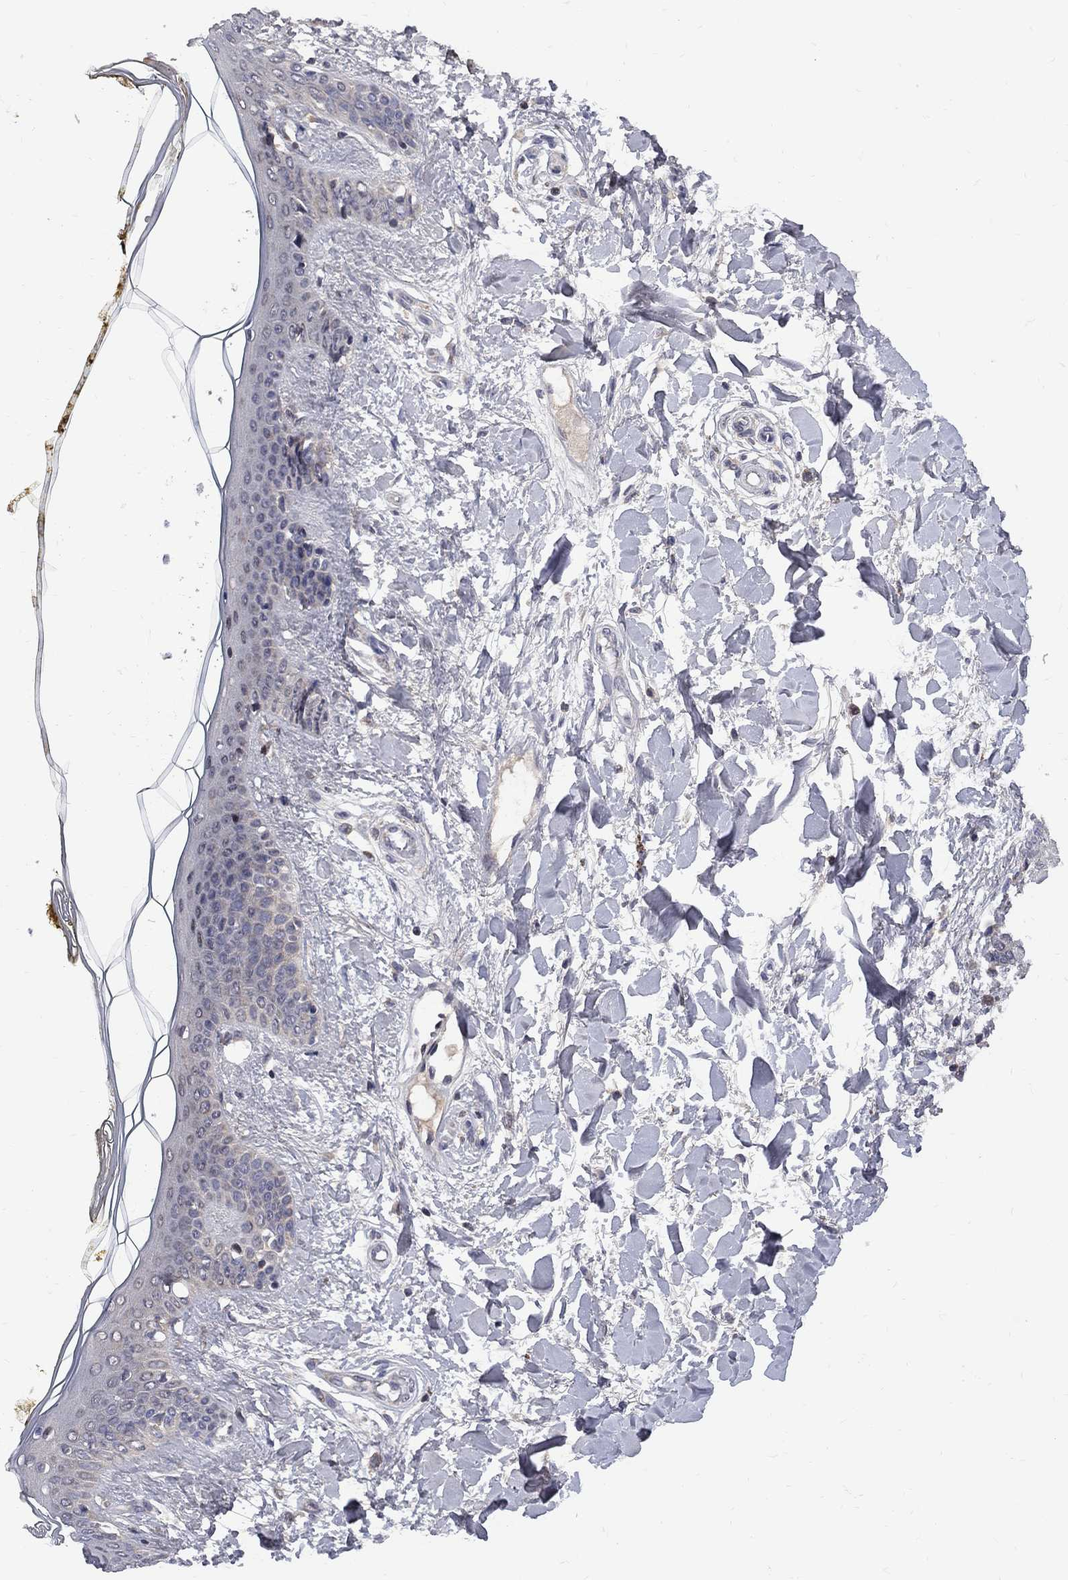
{"staining": {"intensity": "negative", "quantity": "none", "location": "none"}, "tissue": "skin", "cell_type": "Fibroblasts", "image_type": "normal", "snomed": [{"axis": "morphology", "description": "Normal tissue, NOS"}, {"axis": "topography", "description": "Skin"}], "caption": "There is no significant positivity in fibroblasts of skin. (Stains: DAB (3,3'-diaminobenzidine) IHC with hematoxylin counter stain, Microscopy: brightfield microscopy at high magnification).", "gene": "CNOT11", "patient": {"sex": "female", "age": 34}}